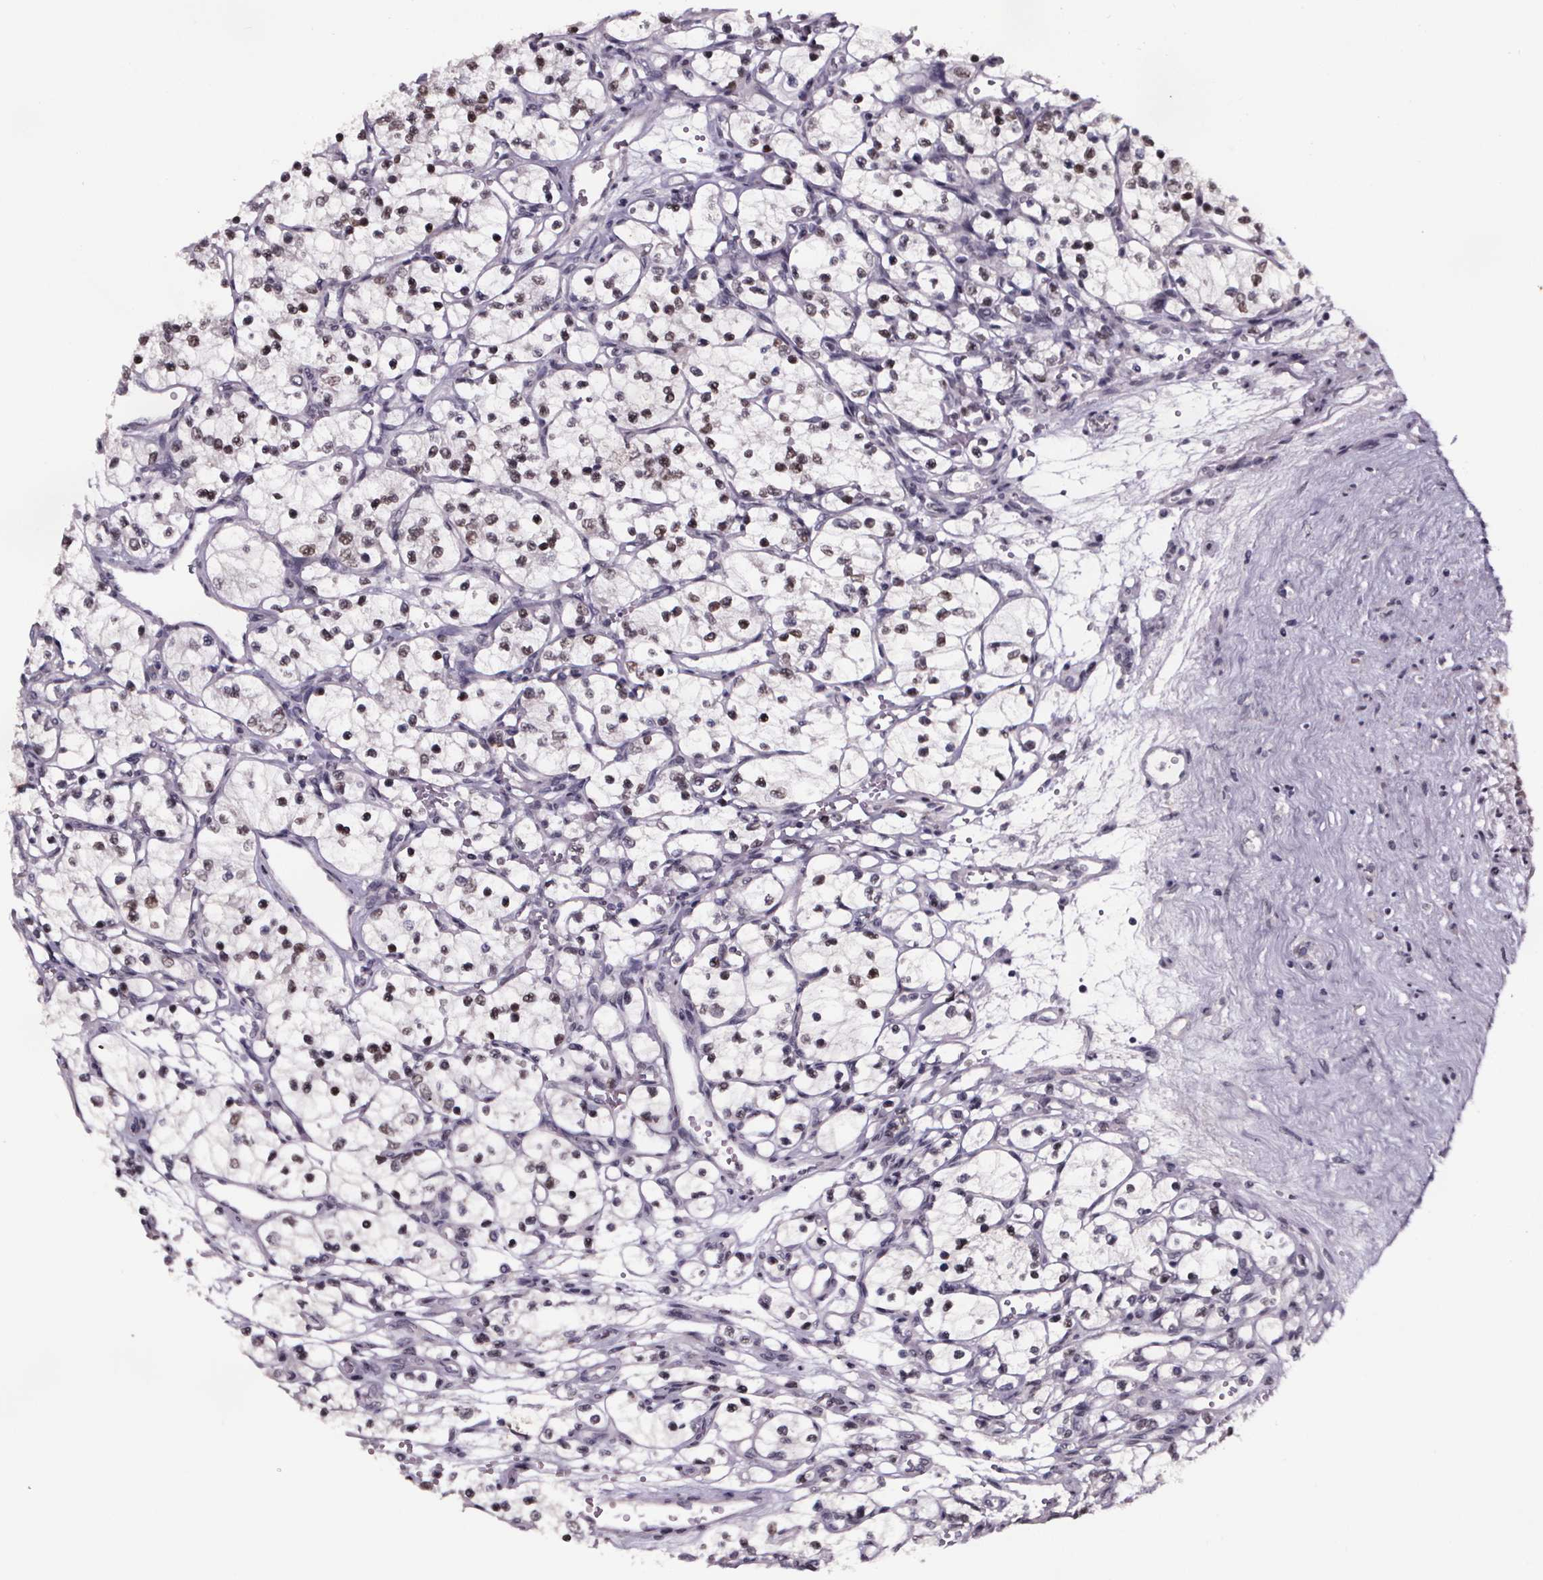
{"staining": {"intensity": "negative", "quantity": "none", "location": "none"}, "tissue": "renal cancer", "cell_type": "Tumor cells", "image_type": "cancer", "snomed": [{"axis": "morphology", "description": "Adenocarcinoma, NOS"}, {"axis": "topography", "description": "Kidney"}], "caption": "Immunohistochemical staining of human adenocarcinoma (renal) reveals no significant positivity in tumor cells.", "gene": "AR", "patient": {"sex": "female", "age": 69}}